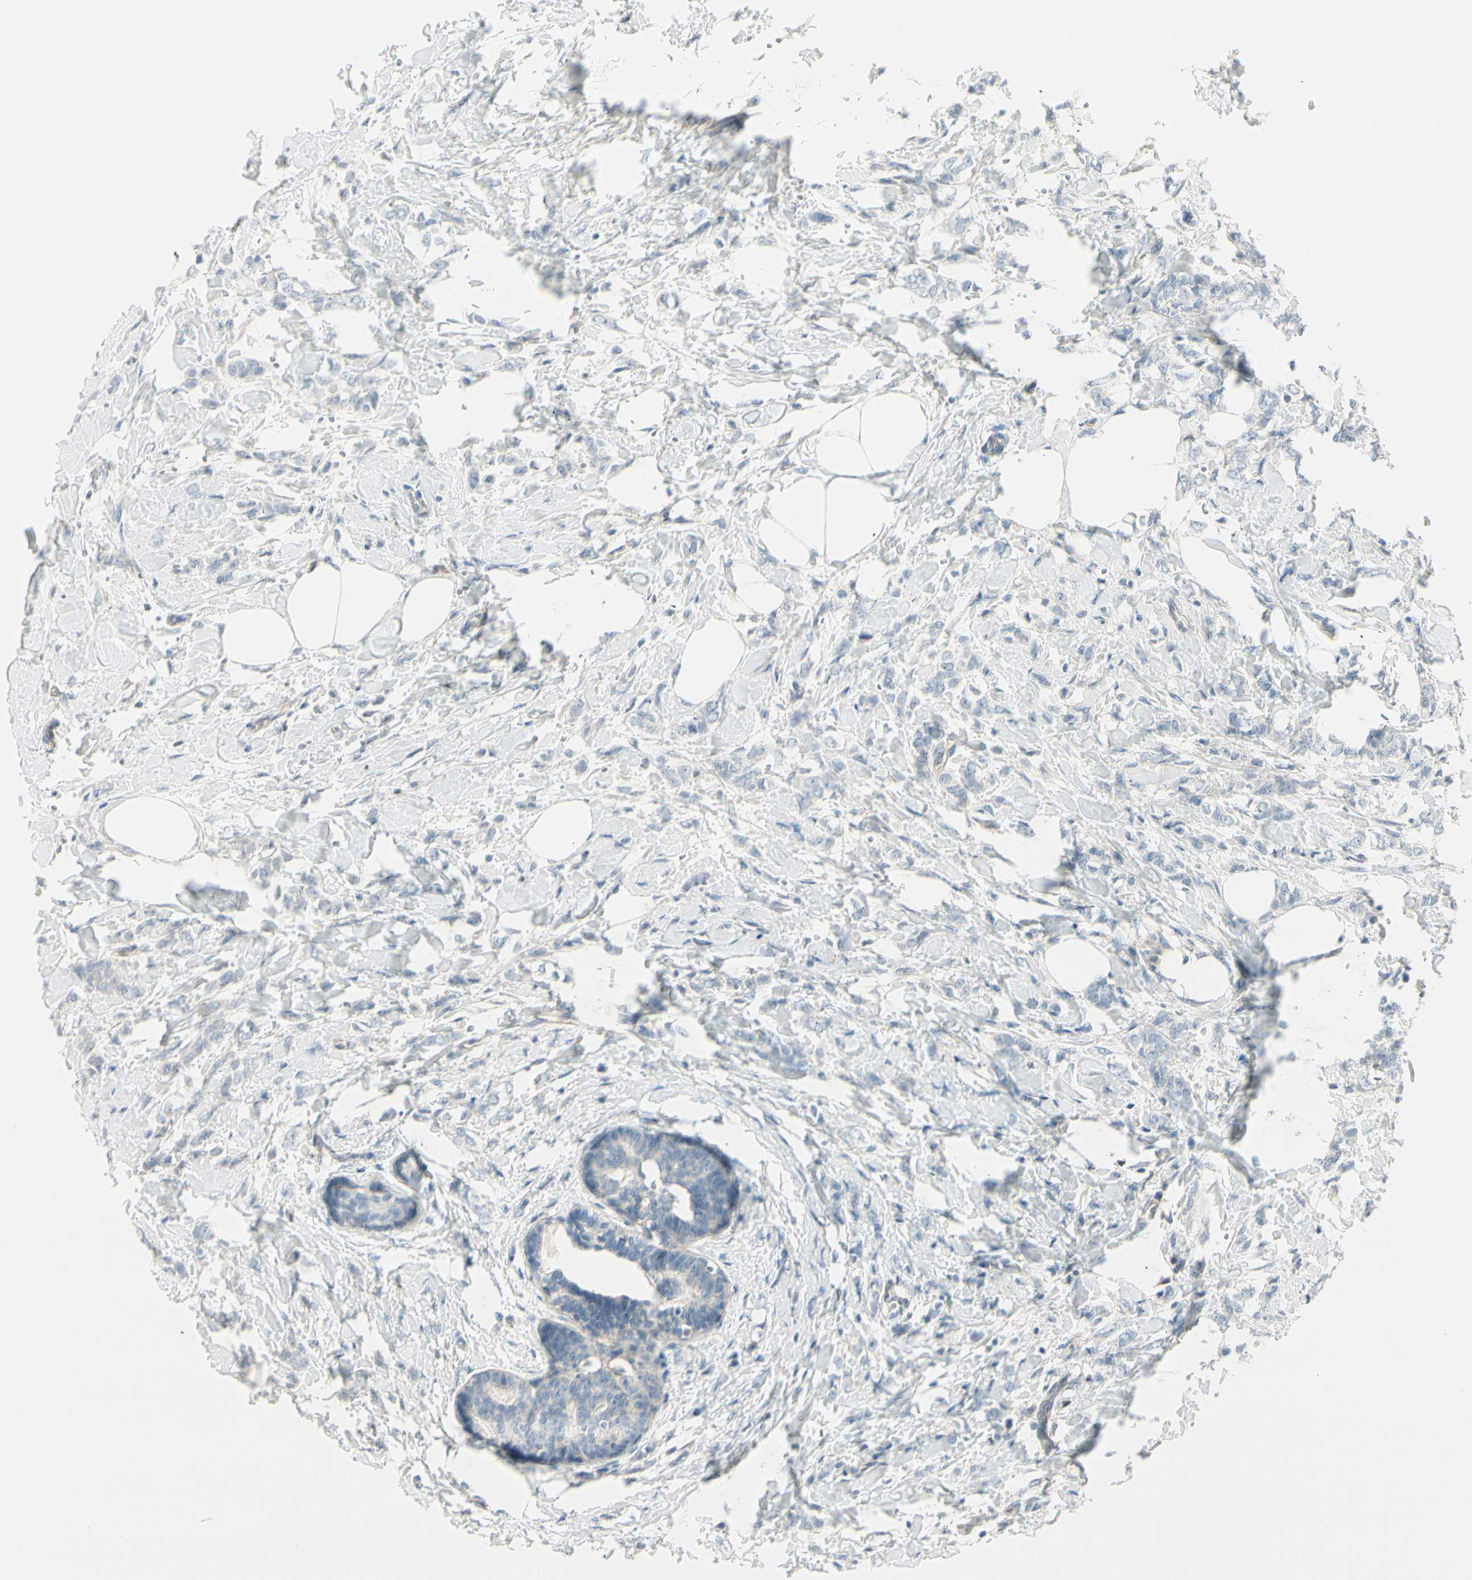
{"staining": {"intensity": "negative", "quantity": "none", "location": "none"}, "tissue": "breast cancer", "cell_type": "Tumor cells", "image_type": "cancer", "snomed": [{"axis": "morphology", "description": "Lobular carcinoma, in situ"}, {"axis": "morphology", "description": "Lobular carcinoma"}, {"axis": "topography", "description": "Breast"}], "caption": "Immunohistochemistry (IHC) photomicrograph of neoplastic tissue: human breast cancer stained with DAB demonstrates no significant protein expression in tumor cells.", "gene": "SVBP", "patient": {"sex": "female", "age": 41}}